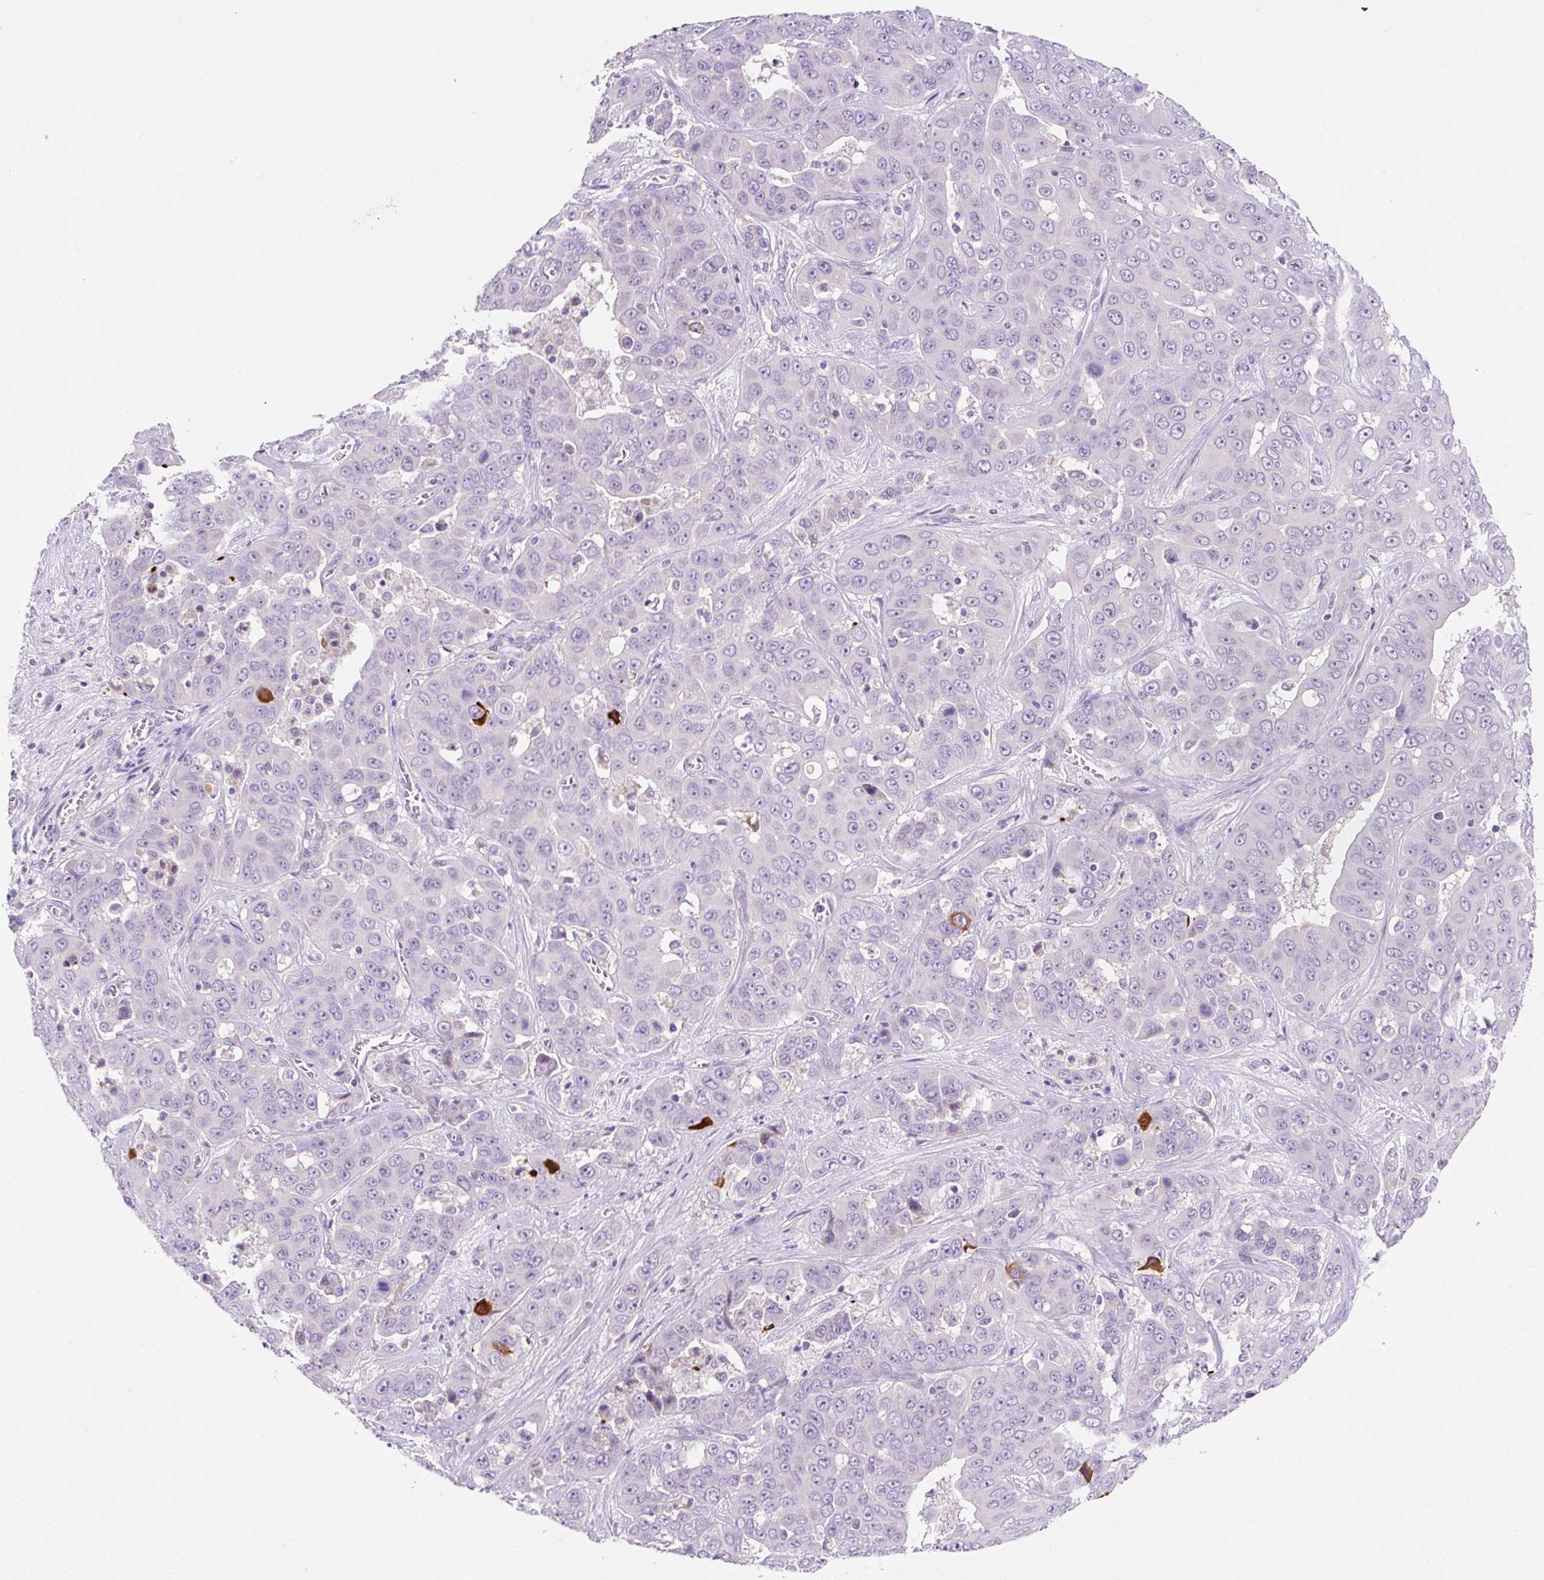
{"staining": {"intensity": "negative", "quantity": "none", "location": "none"}, "tissue": "liver cancer", "cell_type": "Tumor cells", "image_type": "cancer", "snomed": [{"axis": "morphology", "description": "Cholangiocarcinoma"}, {"axis": "topography", "description": "Liver"}], "caption": "Immunohistochemistry (IHC) of human cholangiocarcinoma (liver) demonstrates no expression in tumor cells.", "gene": "NDST3", "patient": {"sex": "female", "age": 52}}